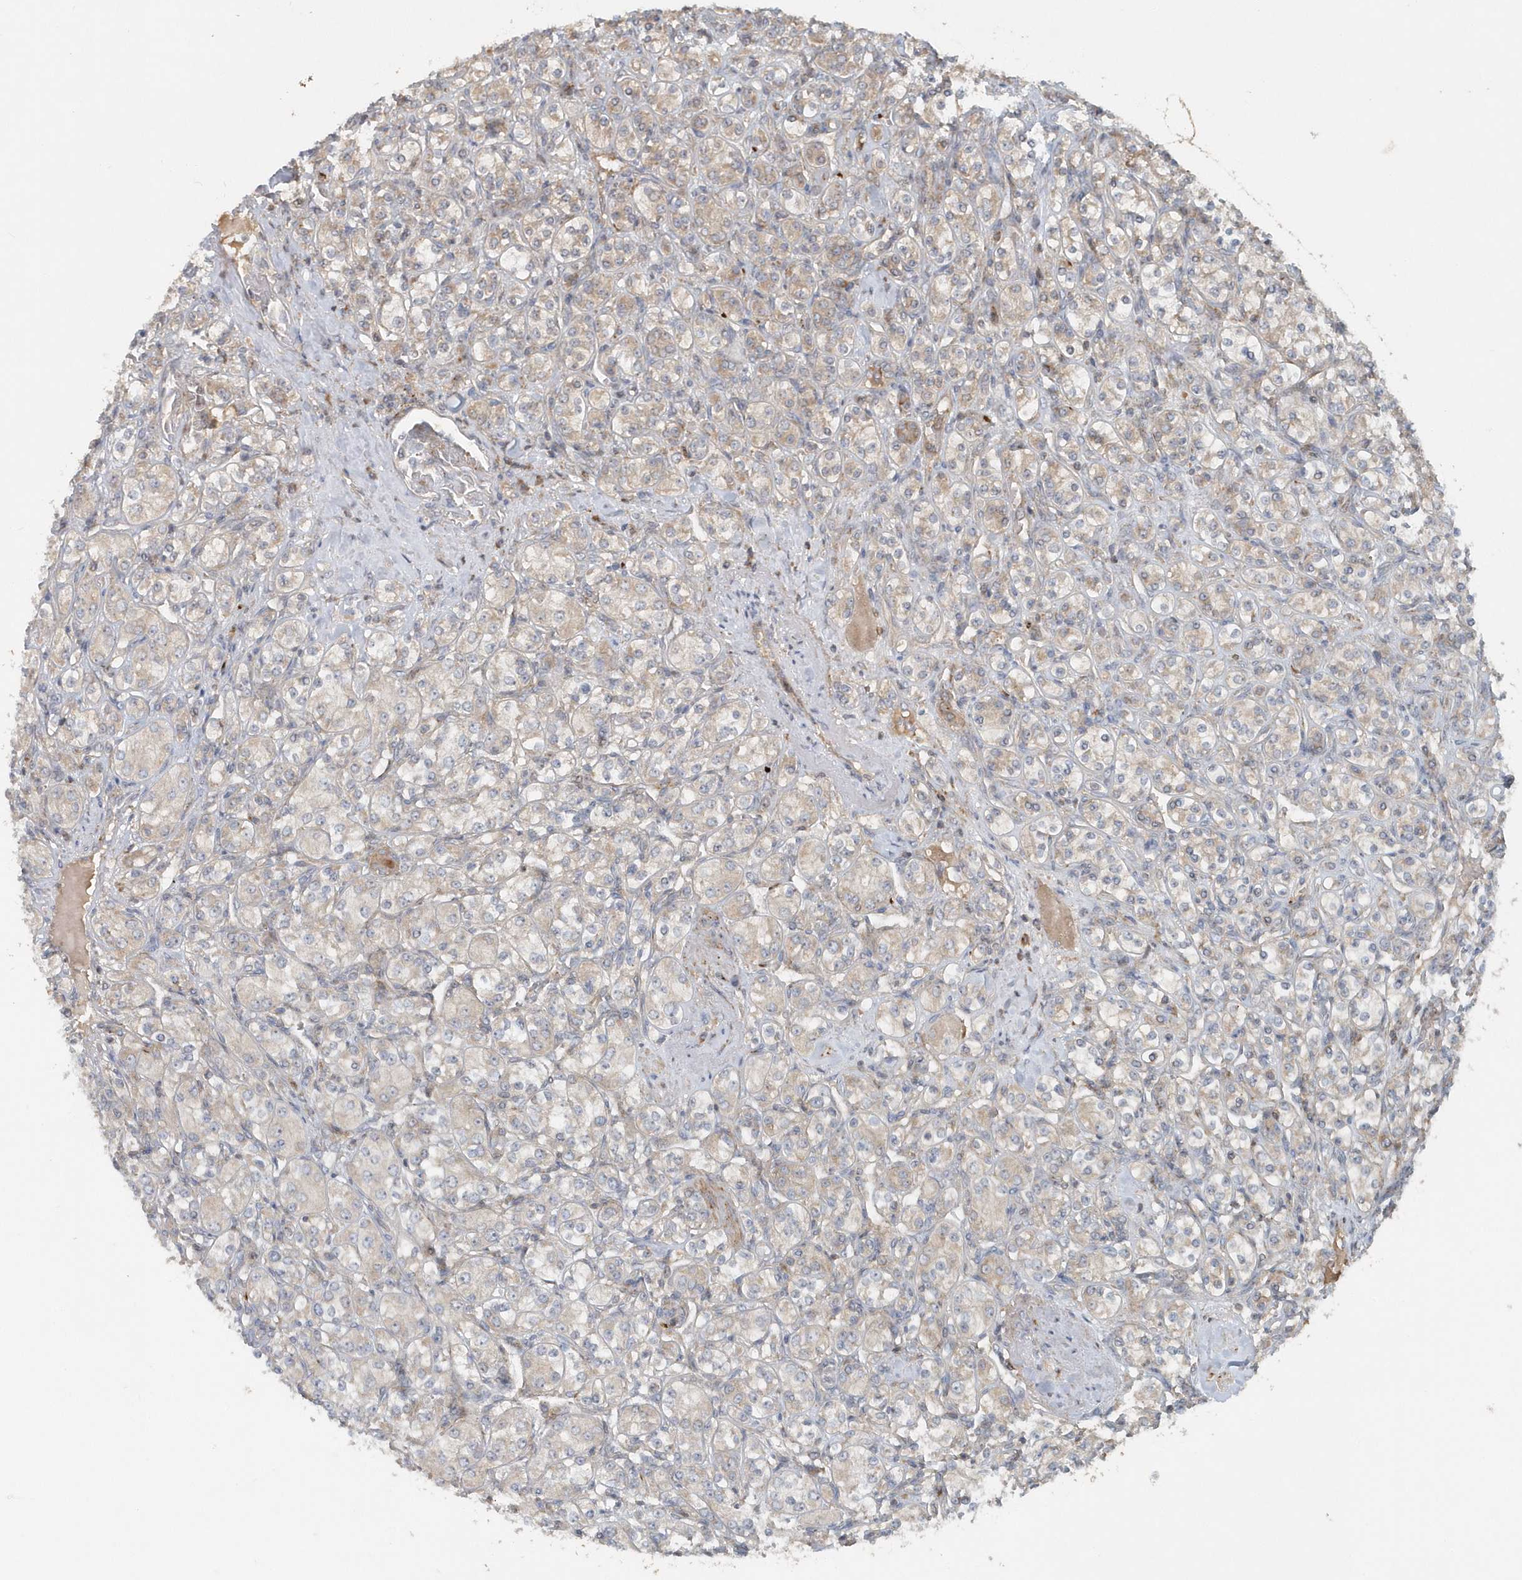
{"staining": {"intensity": "weak", "quantity": "25%-75%", "location": "cytoplasmic/membranous"}, "tissue": "renal cancer", "cell_type": "Tumor cells", "image_type": "cancer", "snomed": [{"axis": "morphology", "description": "Adenocarcinoma, NOS"}, {"axis": "topography", "description": "Kidney"}], "caption": "A low amount of weak cytoplasmic/membranous positivity is identified in approximately 25%-75% of tumor cells in adenocarcinoma (renal) tissue.", "gene": "MMUT", "patient": {"sex": "male", "age": 77}}